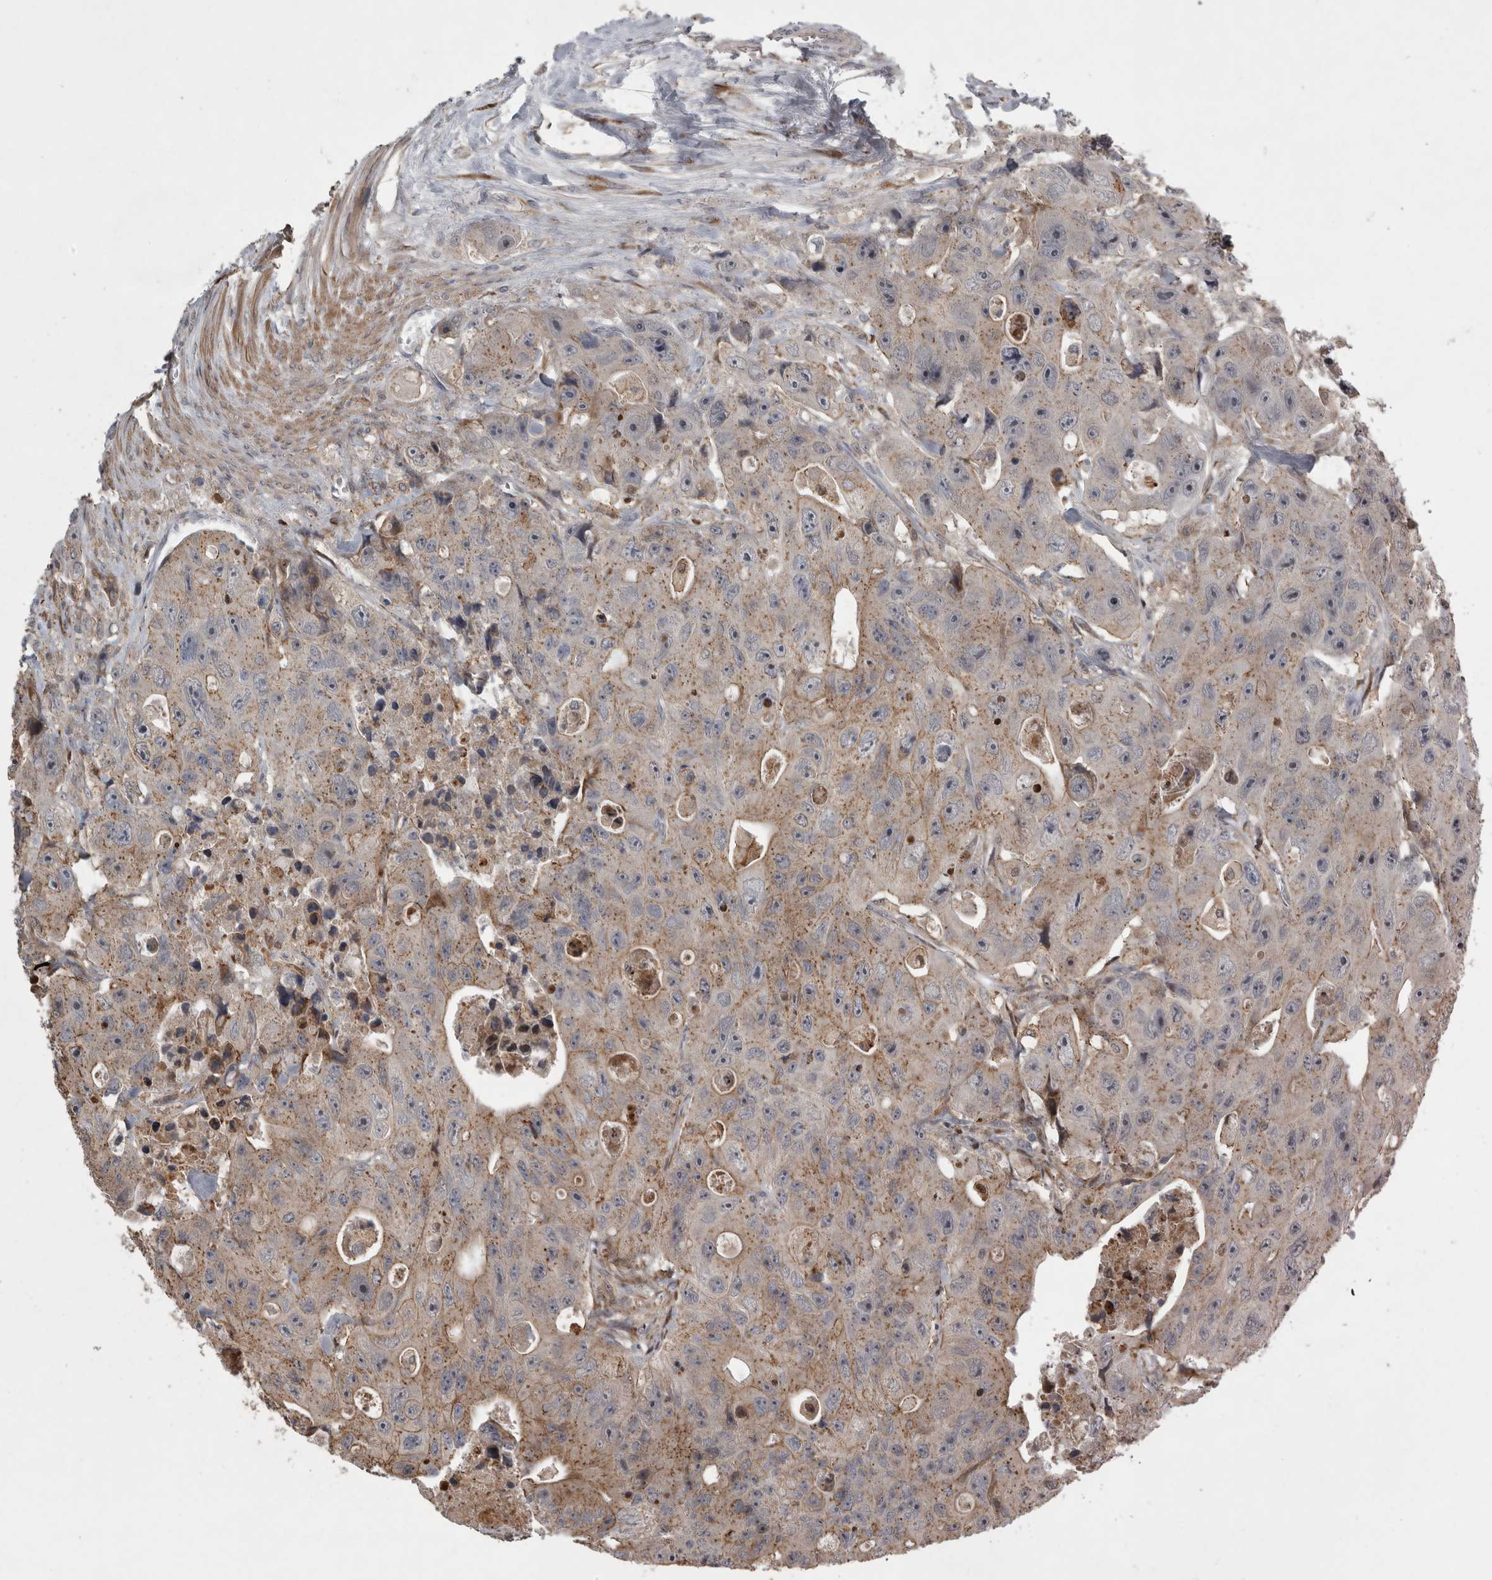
{"staining": {"intensity": "weak", "quantity": ">75%", "location": "cytoplasmic/membranous"}, "tissue": "colorectal cancer", "cell_type": "Tumor cells", "image_type": "cancer", "snomed": [{"axis": "morphology", "description": "Adenocarcinoma, NOS"}, {"axis": "topography", "description": "Colon"}], "caption": "This is an image of IHC staining of colorectal adenocarcinoma, which shows weak expression in the cytoplasmic/membranous of tumor cells.", "gene": "MPDZ", "patient": {"sex": "female", "age": 46}}